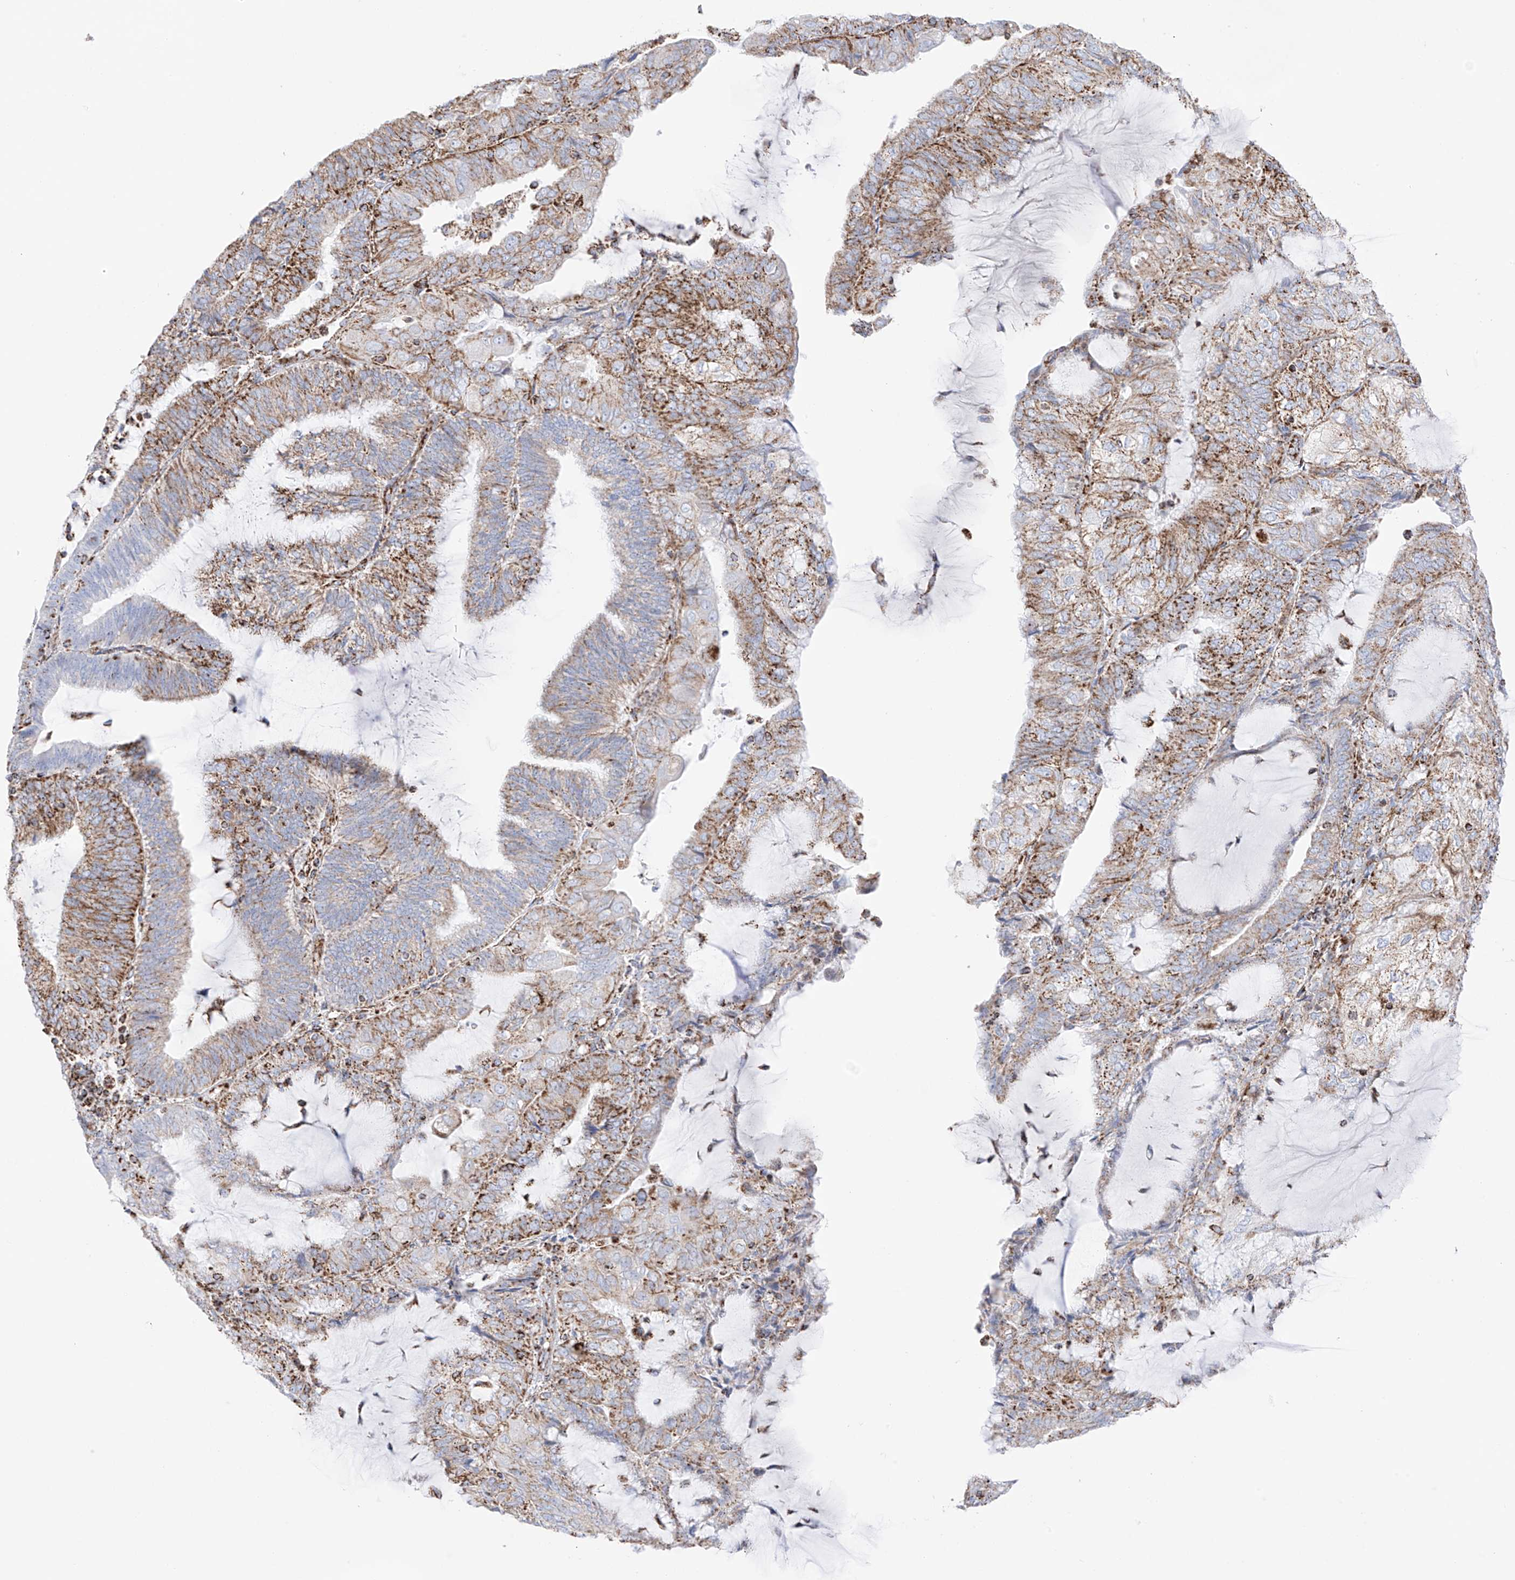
{"staining": {"intensity": "moderate", "quantity": ">75%", "location": "cytoplasmic/membranous"}, "tissue": "endometrial cancer", "cell_type": "Tumor cells", "image_type": "cancer", "snomed": [{"axis": "morphology", "description": "Adenocarcinoma, NOS"}, {"axis": "topography", "description": "Endometrium"}], "caption": "About >75% of tumor cells in endometrial cancer (adenocarcinoma) show moderate cytoplasmic/membranous protein staining as visualized by brown immunohistochemical staining.", "gene": "XKR3", "patient": {"sex": "female", "age": 81}}